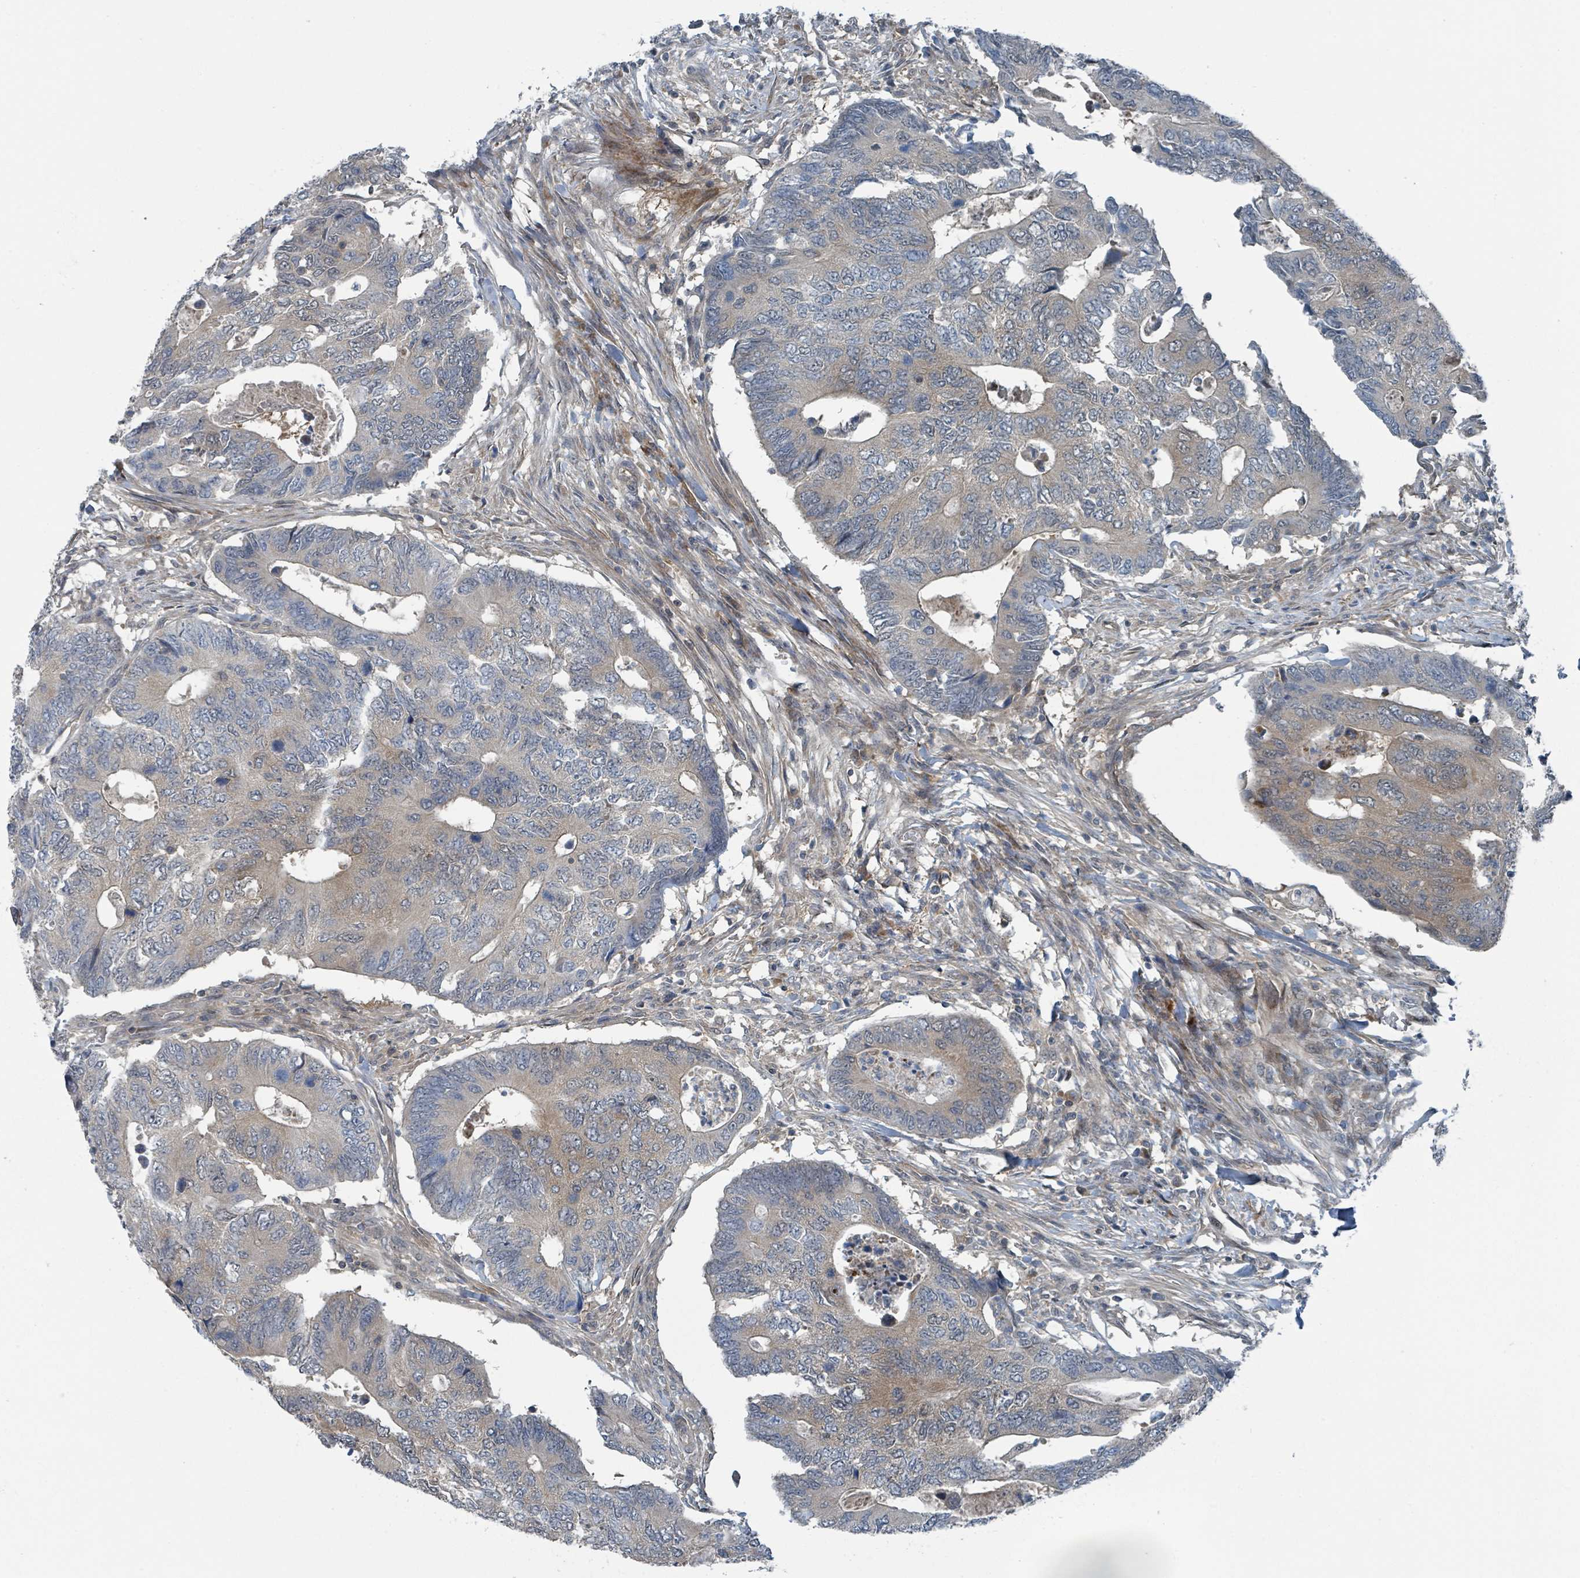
{"staining": {"intensity": "weak", "quantity": "25%-75%", "location": "cytoplasmic/membranous"}, "tissue": "colorectal cancer", "cell_type": "Tumor cells", "image_type": "cancer", "snomed": [{"axis": "morphology", "description": "Adenocarcinoma, NOS"}, {"axis": "topography", "description": "Colon"}], "caption": "IHC image of neoplastic tissue: adenocarcinoma (colorectal) stained using IHC demonstrates low levels of weak protein expression localized specifically in the cytoplasmic/membranous of tumor cells, appearing as a cytoplasmic/membranous brown color.", "gene": "GOLGA7", "patient": {"sex": "male", "age": 87}}